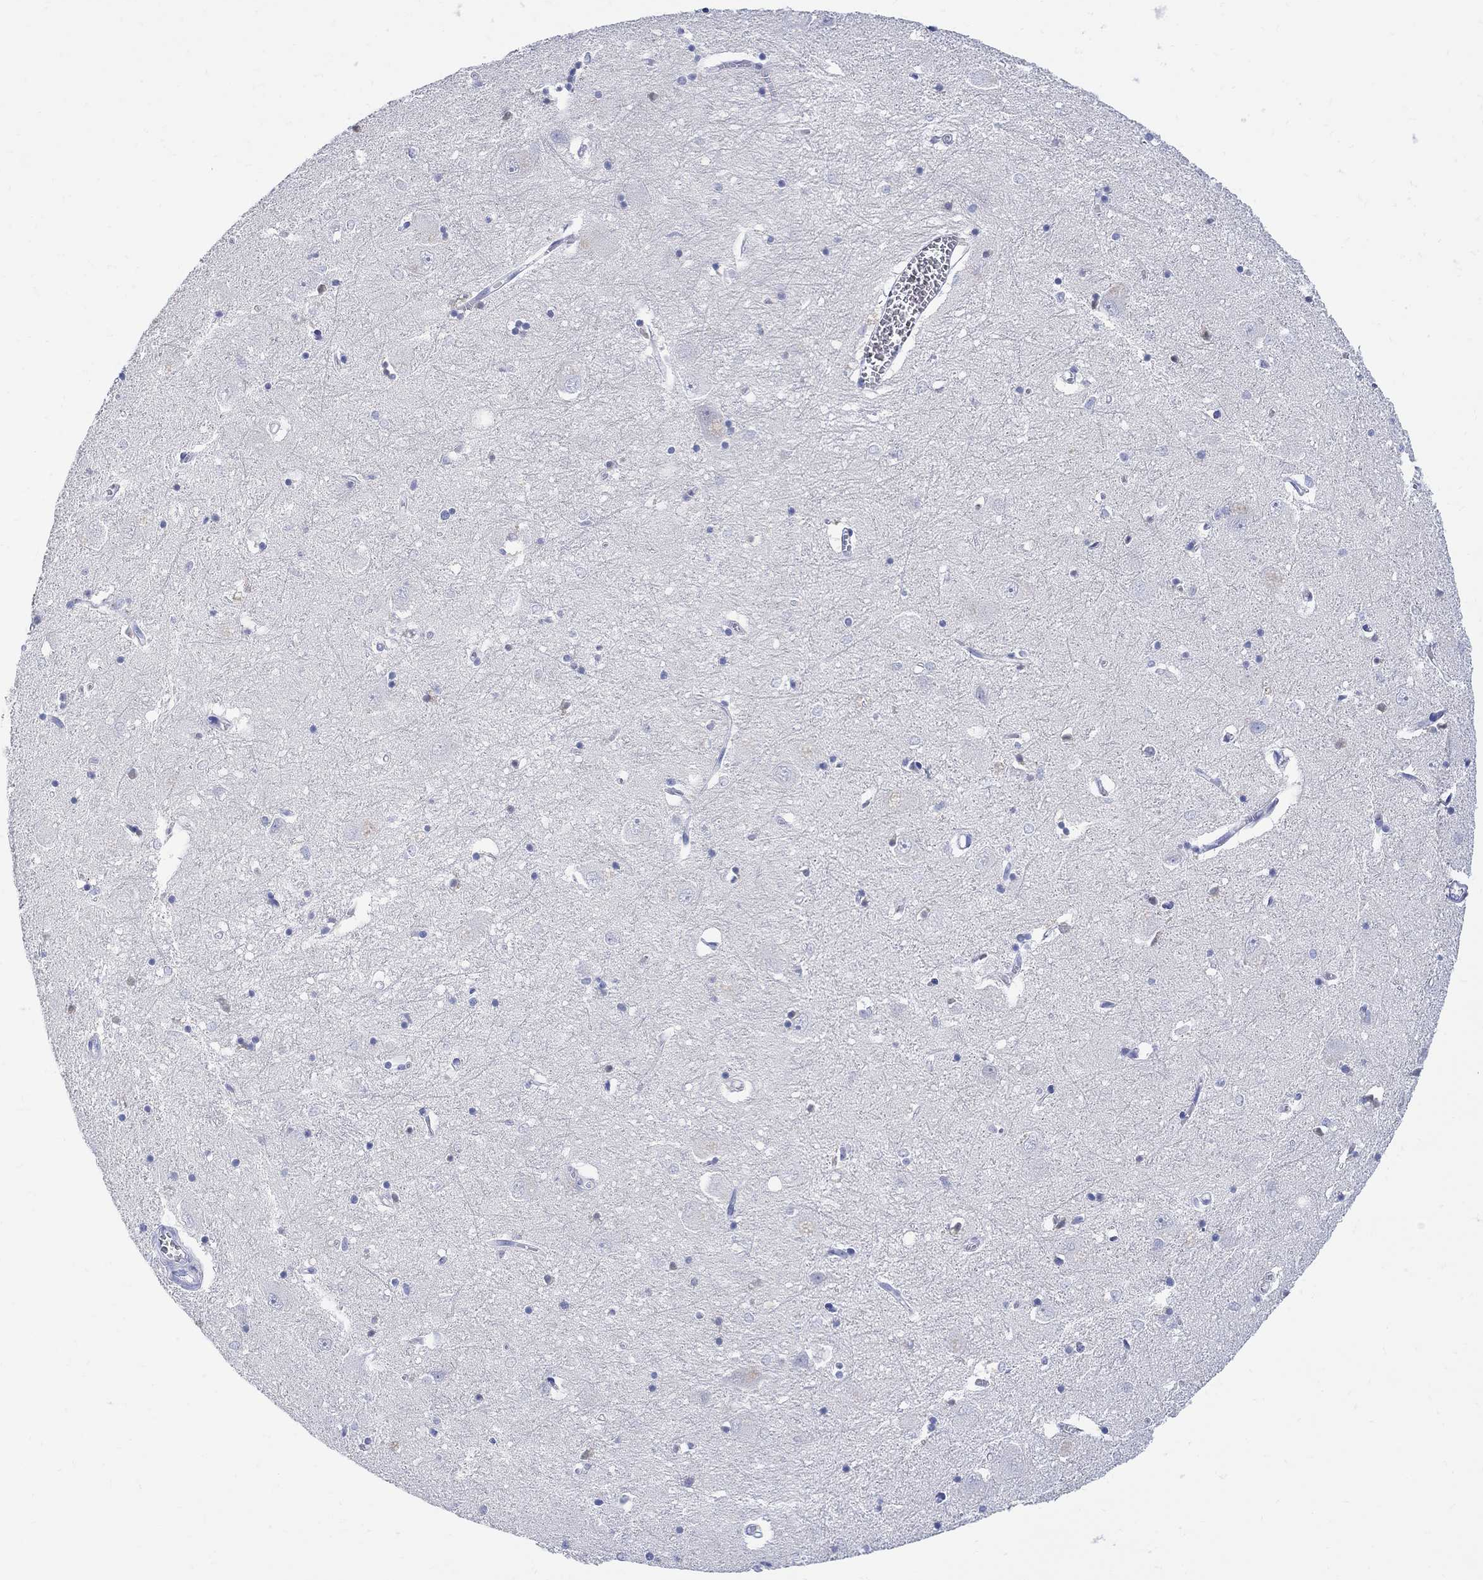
{"staining": {"intensity": "negative", "quantity": "none", "location": "none"}, "tissue": "caudate", "cell_type": "Glial cells", "image_type": "normal", "snomed": [{"axis": "morphology", "description": "Normal tissue, NOS"}, {"axis": "topography", "description": "Lateral ventricle wall"}], "caption": "Immunohistochemistry (IHC) of unremarkable caudate reveals no expression in glial cells.", "gene": "MYL1", "patient": {"sex": "male", "age": 54}}